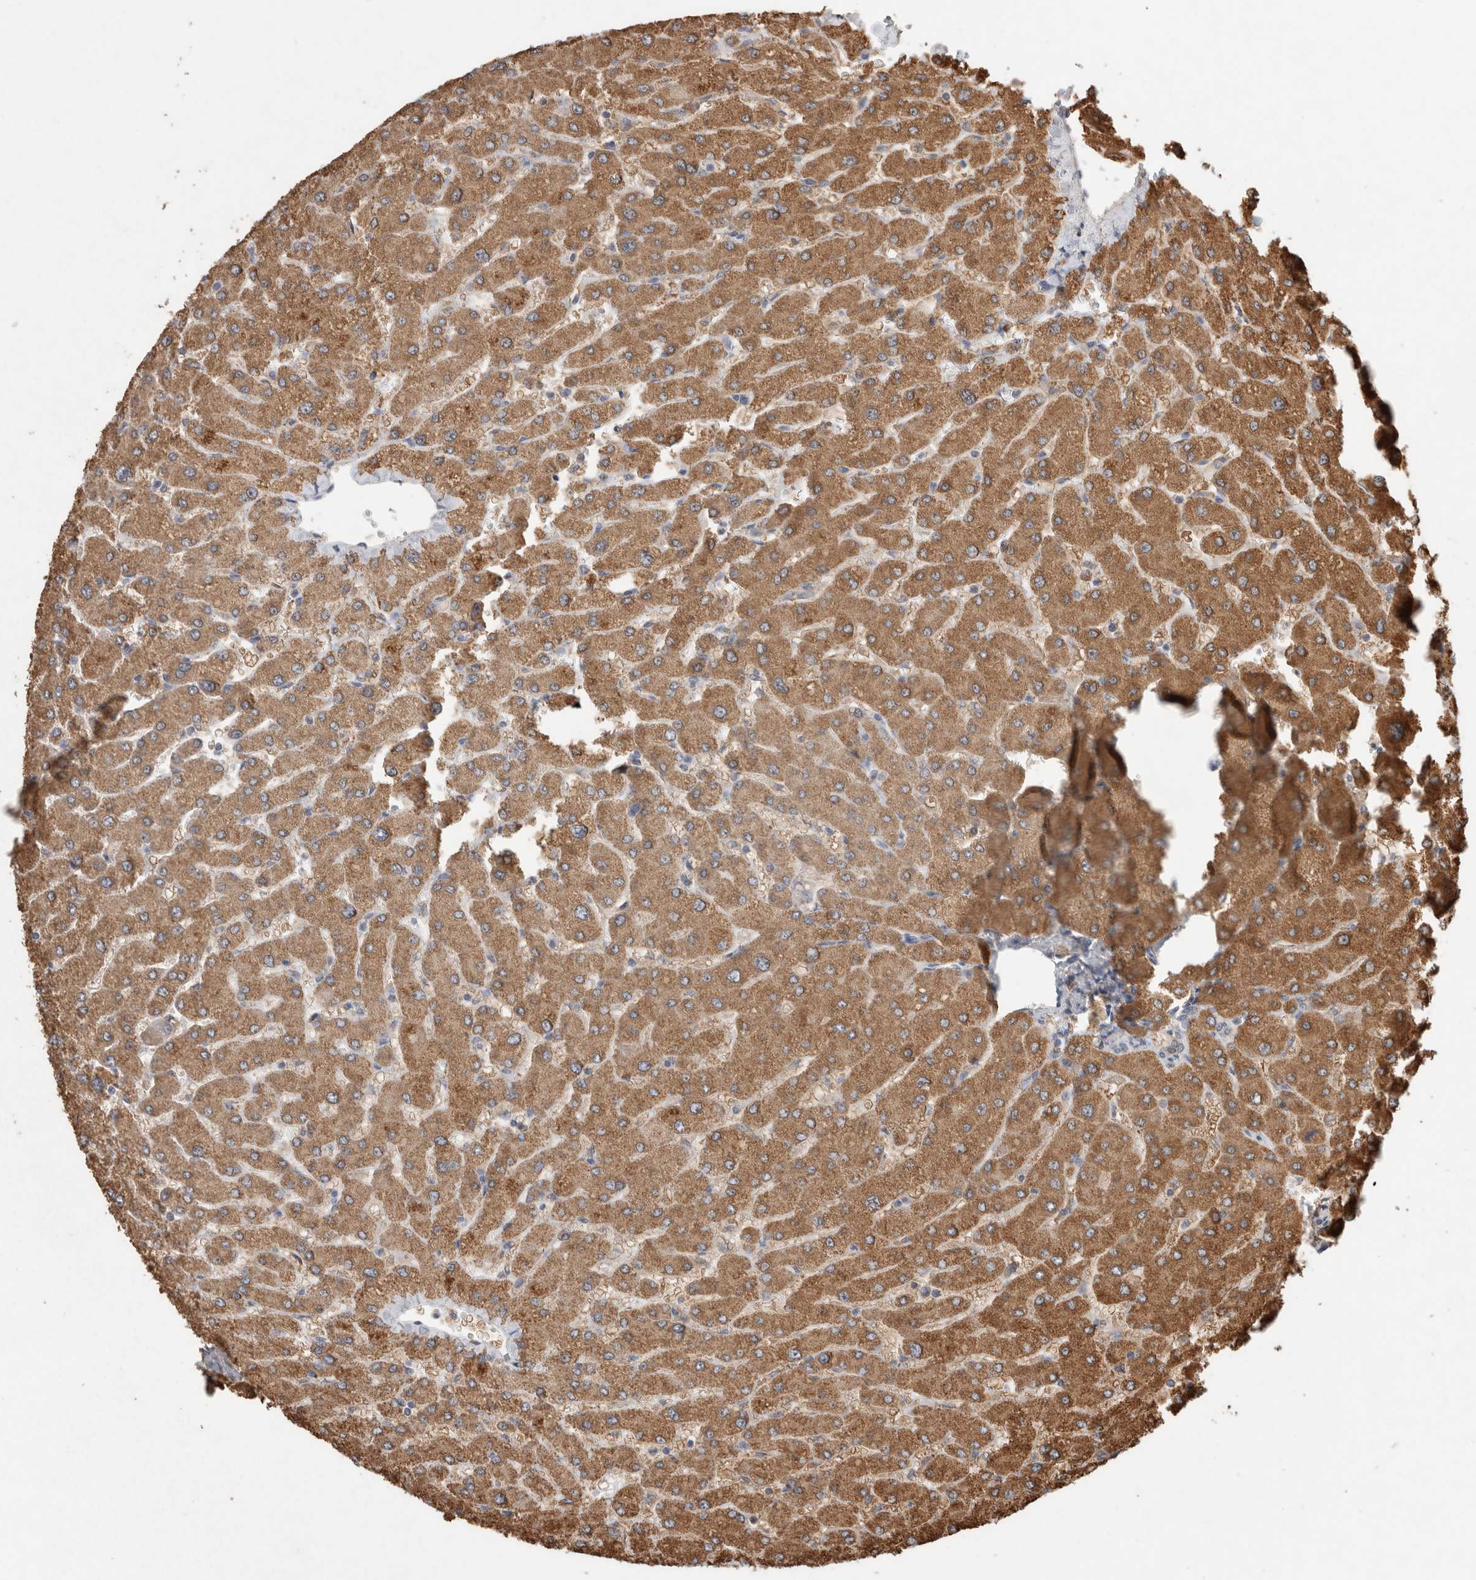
{"staining": {"intensity": "negative", "quantity": "none", "location": "none"}, "tissue": "liver", "cell_type": "Cholangiocytes", "image_type": "normal", "snomed": [{"axis": "morphology", "description": "Normal tissue, NOS"}, {"axis": "topography", "description": "Liver"}], "caption": "High magnification brightfield microscopy of benign liver stained with DAB (brown) and counterstained with hematoxylin (blue): cholangiocytes show no significant expression. The staining was performed using DAB (3,3'-diaminobenzidine) to visualize the protein expression in brown, while the nuclei were stained in blue with hematoxylin (Magnification: 20x).", "gene": "RAB14", "patient": {"sex": "male", "age": 55}}